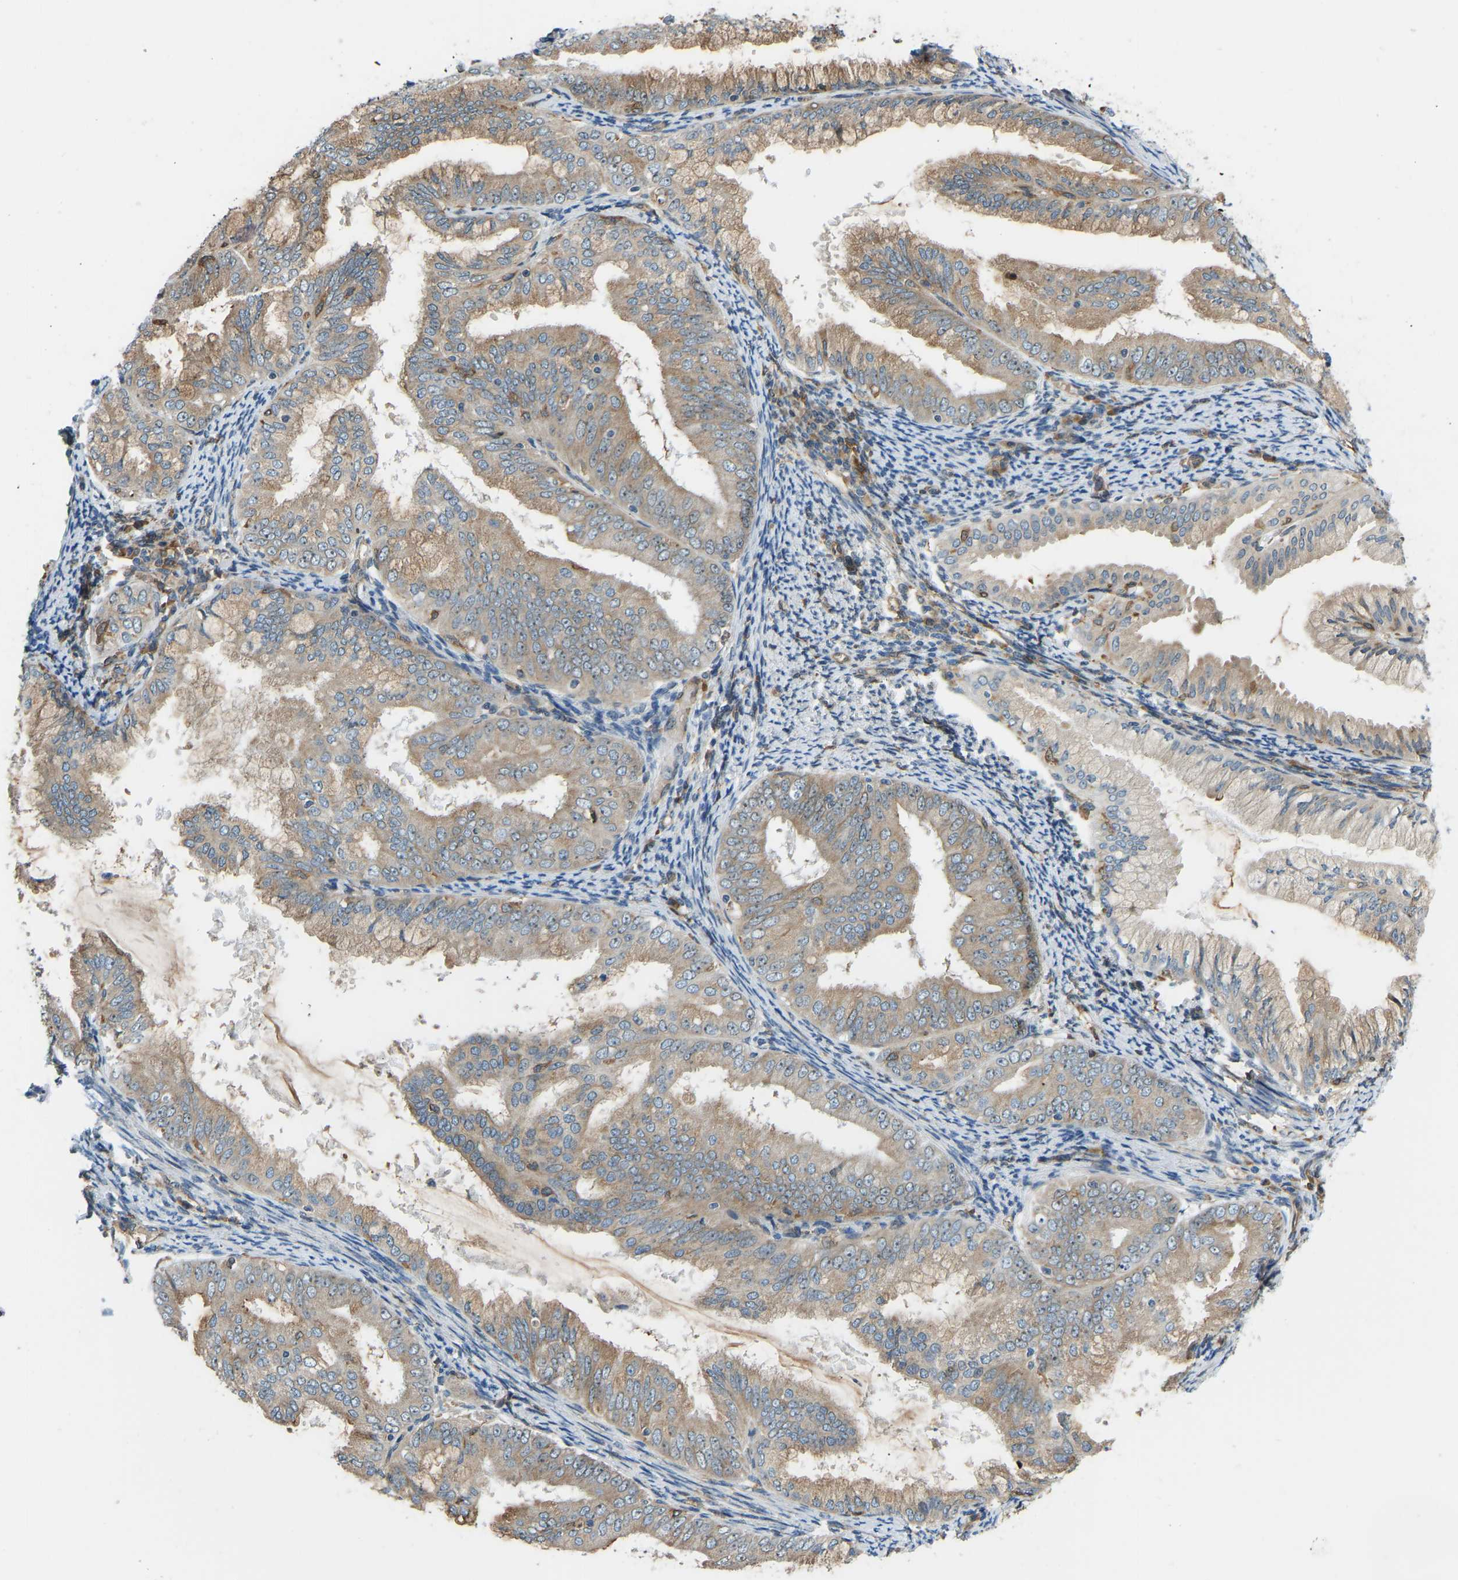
{"staining": {"intensity": "moderate", "quantity": ">75%", "location": "cytoplasmic/membranous,nuclear"}, "tissue": "endometrial cancer", "cell_type": "Tumor cells", "image_type": "cancer", "snomed": [{"axis": "morphology", "description": "Adenocarcinoma, NOS"}, {"axis": "topography", "description": "Endometrium"}], "caption": "This image shows adenocarcinoma (endometrial) stained with immunohistochemistry to label a protein in brown. The cytoplasmic/membranous and nuclear of tumor cells show moderate positivity for the protein. Nuclei are counter-stained blue.", "gene": "OS9", "patient": {"sex": "female", "age": 63}}